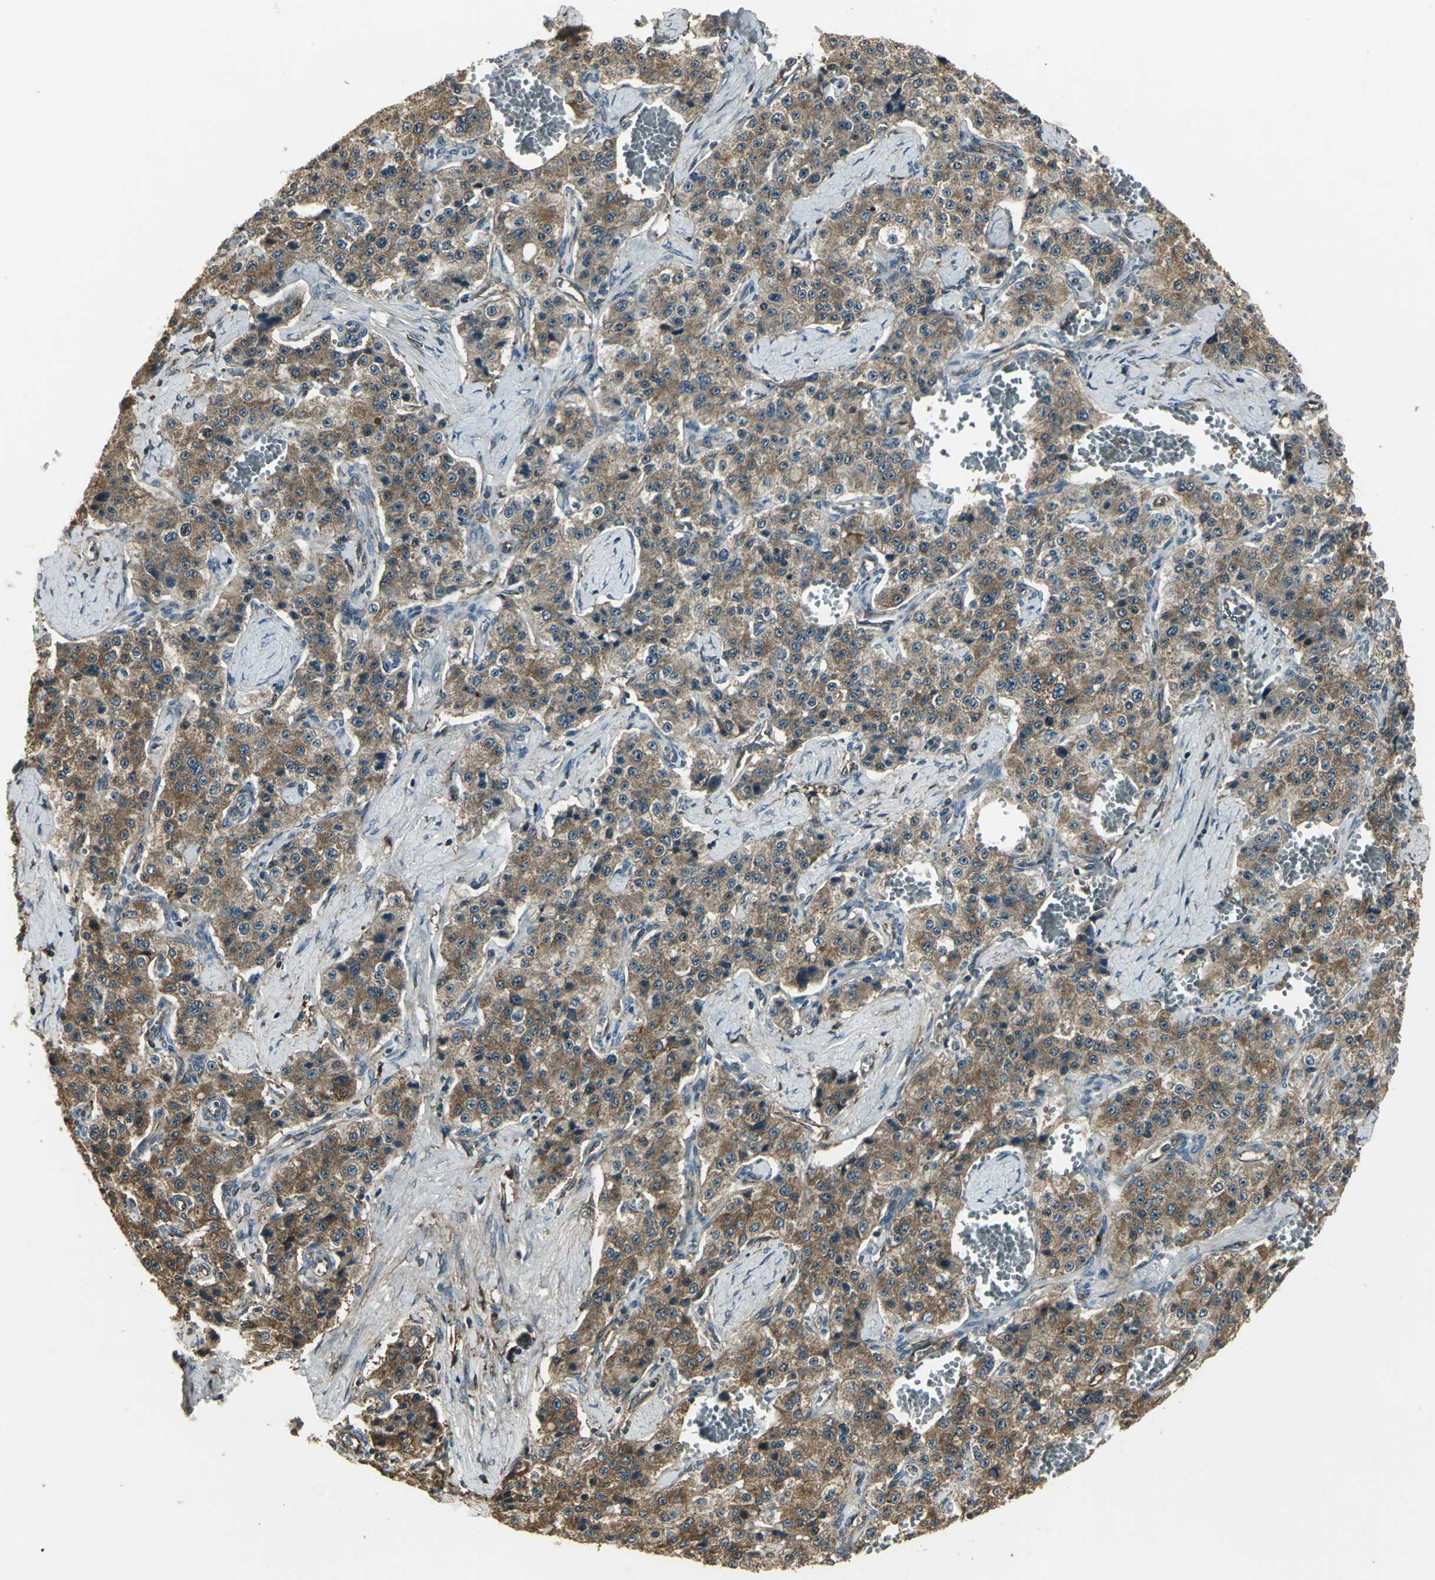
{"staining": {"intensity": "moderate", "quantity": ">75%", "location": "cytoplasmic/membranous"}, "tissue": "carcinoid", "cell_type": "Tumor cells", "image_type": "cancer", "snomed": [{"axis": "morphology", "description": "Carcinoid, malignant, NOS"}, {"axis": "topography", "description": "Small intestine"}], "caption": "Human carcinoid stained with a protein marker displays moderate staining in tumor cells.", "gene": "PRXL2B", "patient": {"sex": "male", "age": 52}}